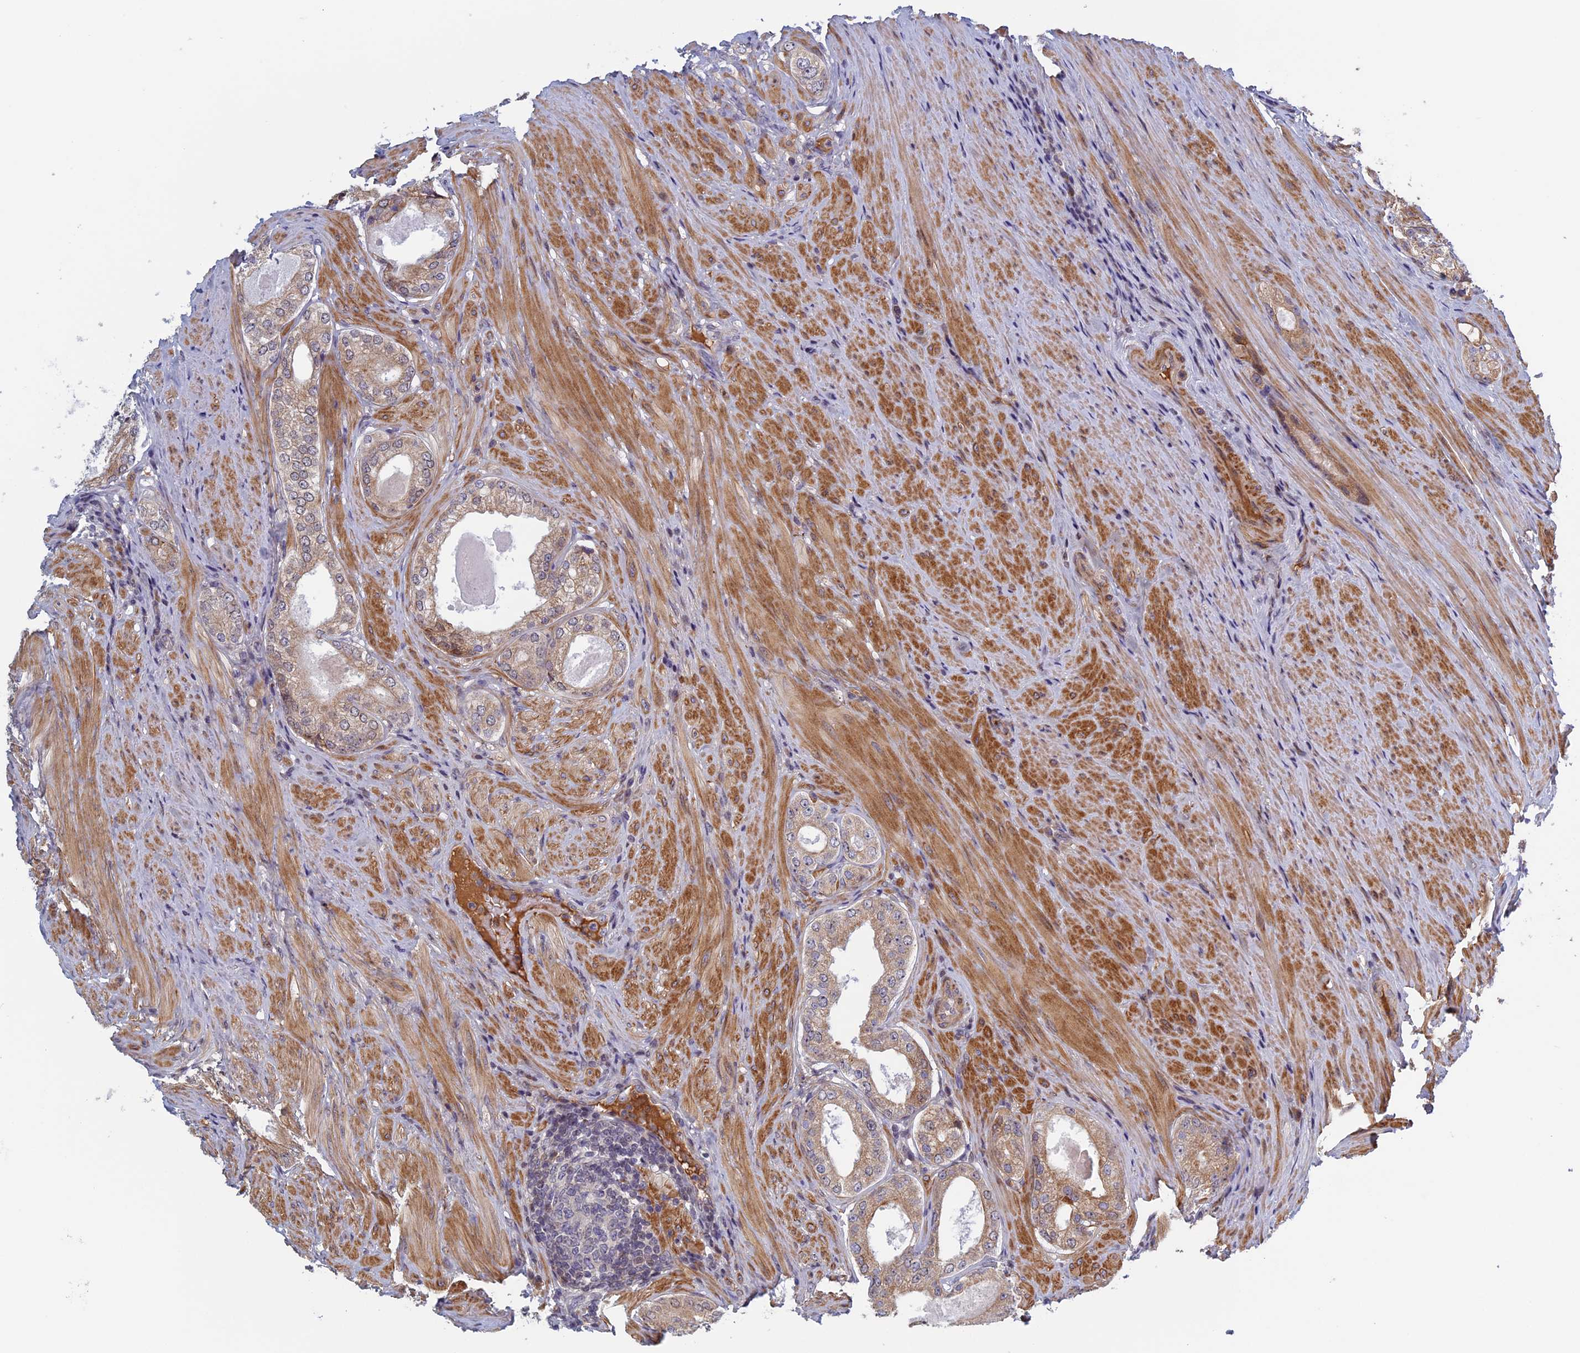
{"staining": {"intensity": "weak", "quantity": "25%-75%", "location": "cytoplasmic/membranous"}, "tissue": "prostate cancer", "cell_type": "Tumor cells", "image_type": "cancer", "snomed": [{"axis": "morphology", "description": "Adenocarcinoma, Low grade"}, {"axis": "topography", "description": "Prostate"}], "caption": "Immunohistochemical staining of human prostate cancer (low-grade adenocarcinoma) displays low levels of weak cytoplasmic/membranous expression in approximately 25%-75% of tumor cells.", "gene": "FADS1", "patient": {"sex": "male", "age": 68}}